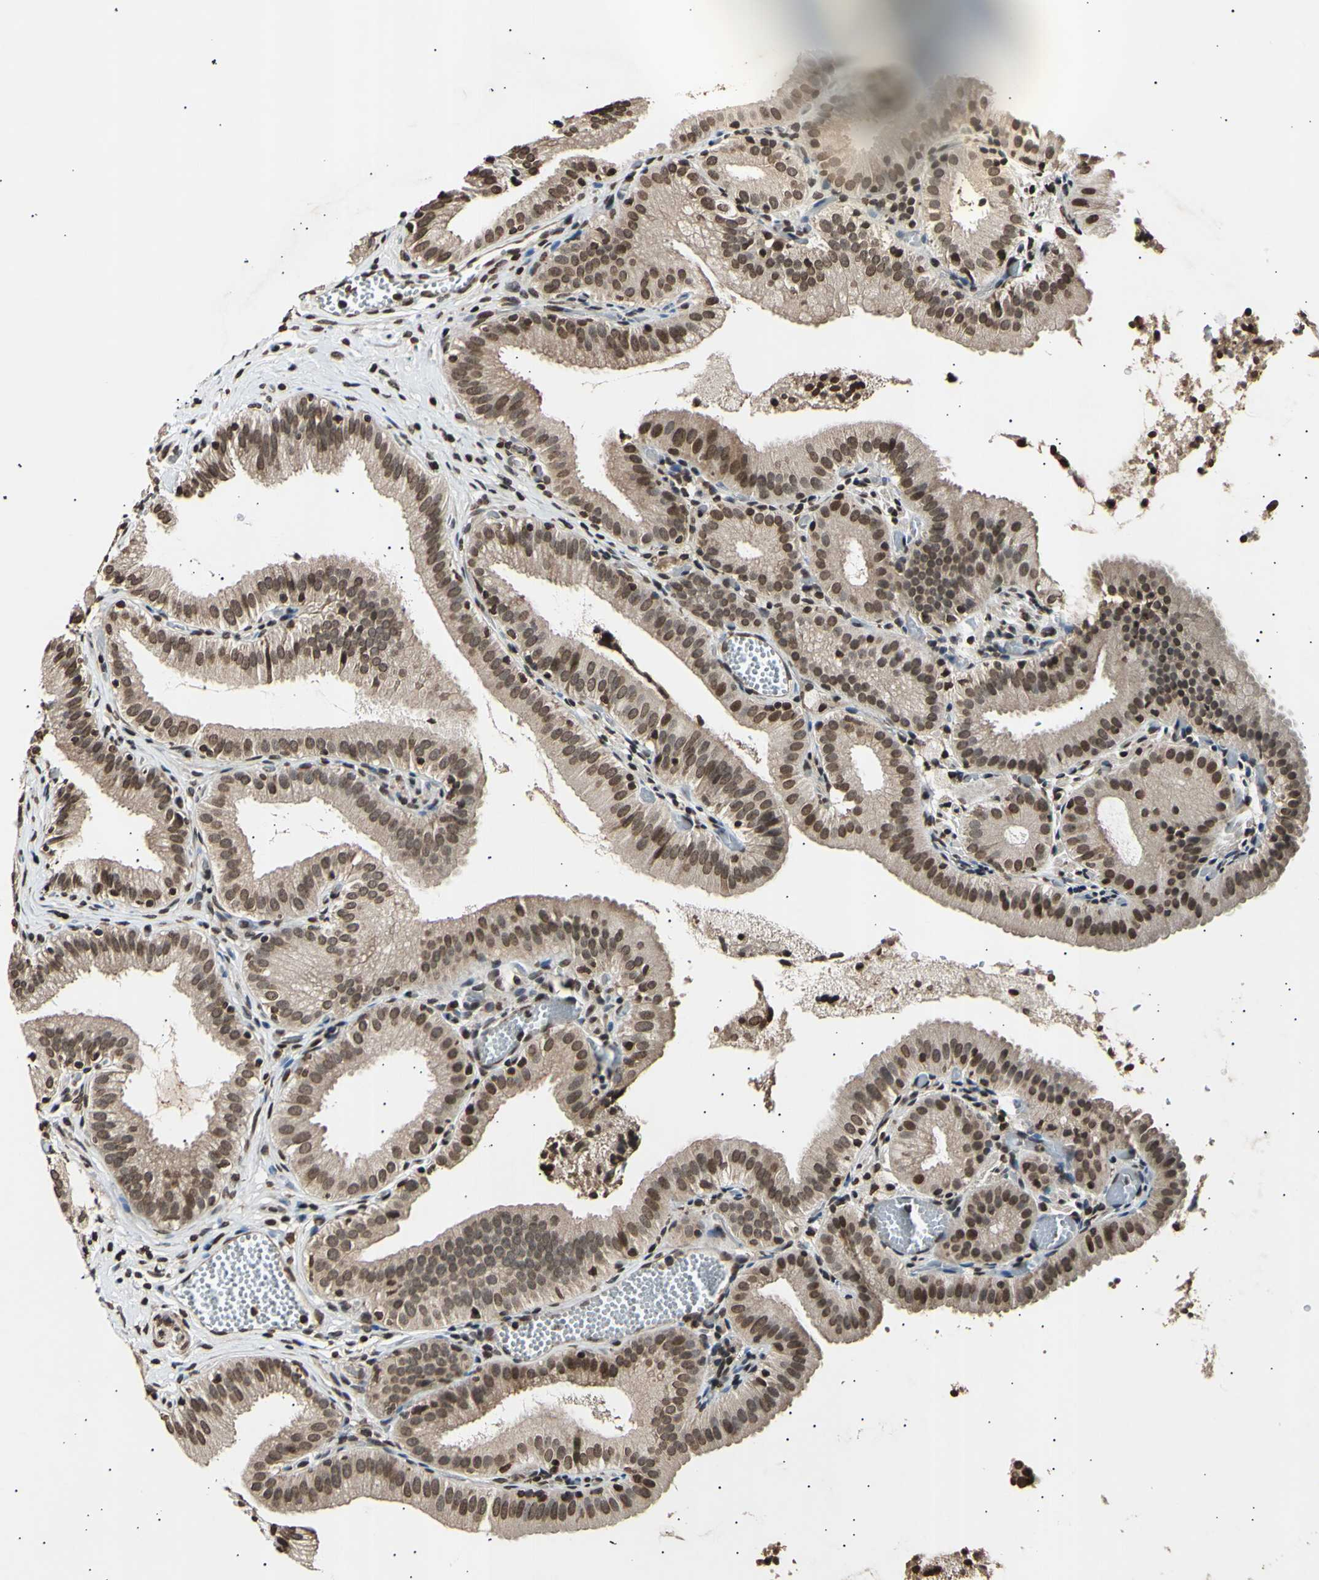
{"staining": {"intensity": "moderate", "quantity": ">75%", "location": "cytoplasmic/membranous,nuclear"}, "tissue": "gallbladder", "cell_type": "Glandular cells", "image_type": "normal", "snomed": [{"axis": "morphology", "description": "Normal tissue, NOS"}, {"axis": "topography", "description": "Gallbladder"}], "caption": "A high-resolution image shows IHC staining of benign gallbladder, which demonstrates moderate cytoplasmic/membranous,nuclear positivity in approximately >75% of glandular cells.", "gene": "ANAPC7", "patient": {"sex": "male", "age": 54}}